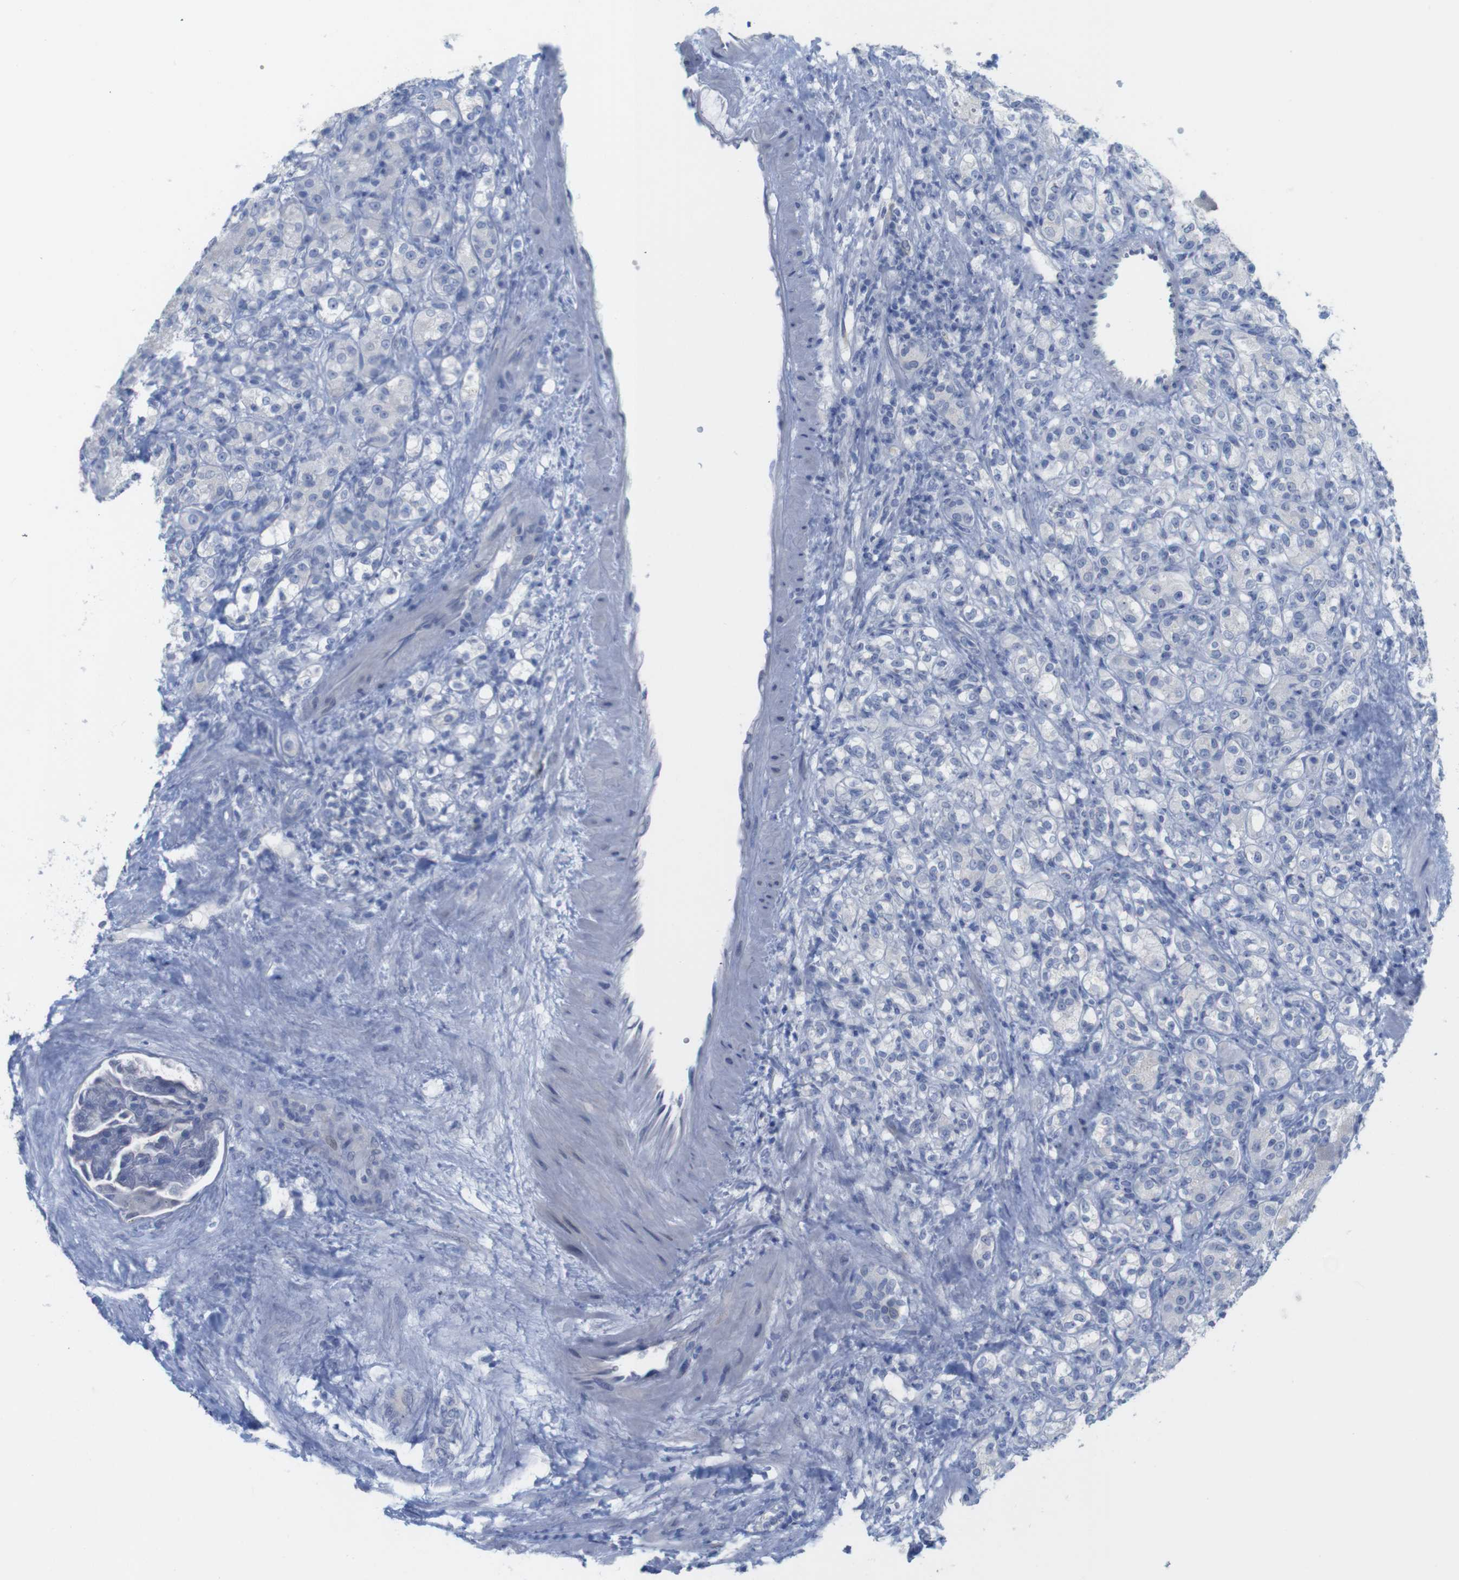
{"staining": {"intensity": "negative", "quantity": "none", "location": "none"}, "tissue": "renal cancer", "cell_type": "Tumor cells", "image_type": "cancer", "snomed": [{"axis": "morphology", "description": "Adenocarcinoma, NOS"}, {"axis": "topography", "description": "Kidney"}], "caption": "This is a histopathology image of immunohistochemistry staining of renal cancer (adenocarcinoma), which shows no expression in tumor cells. (Immunohistochemistry (ihc), brightfield microscopy, high magnification).", "gene": "PNMA1", "patient": {"sex": "male", "age": 61}}